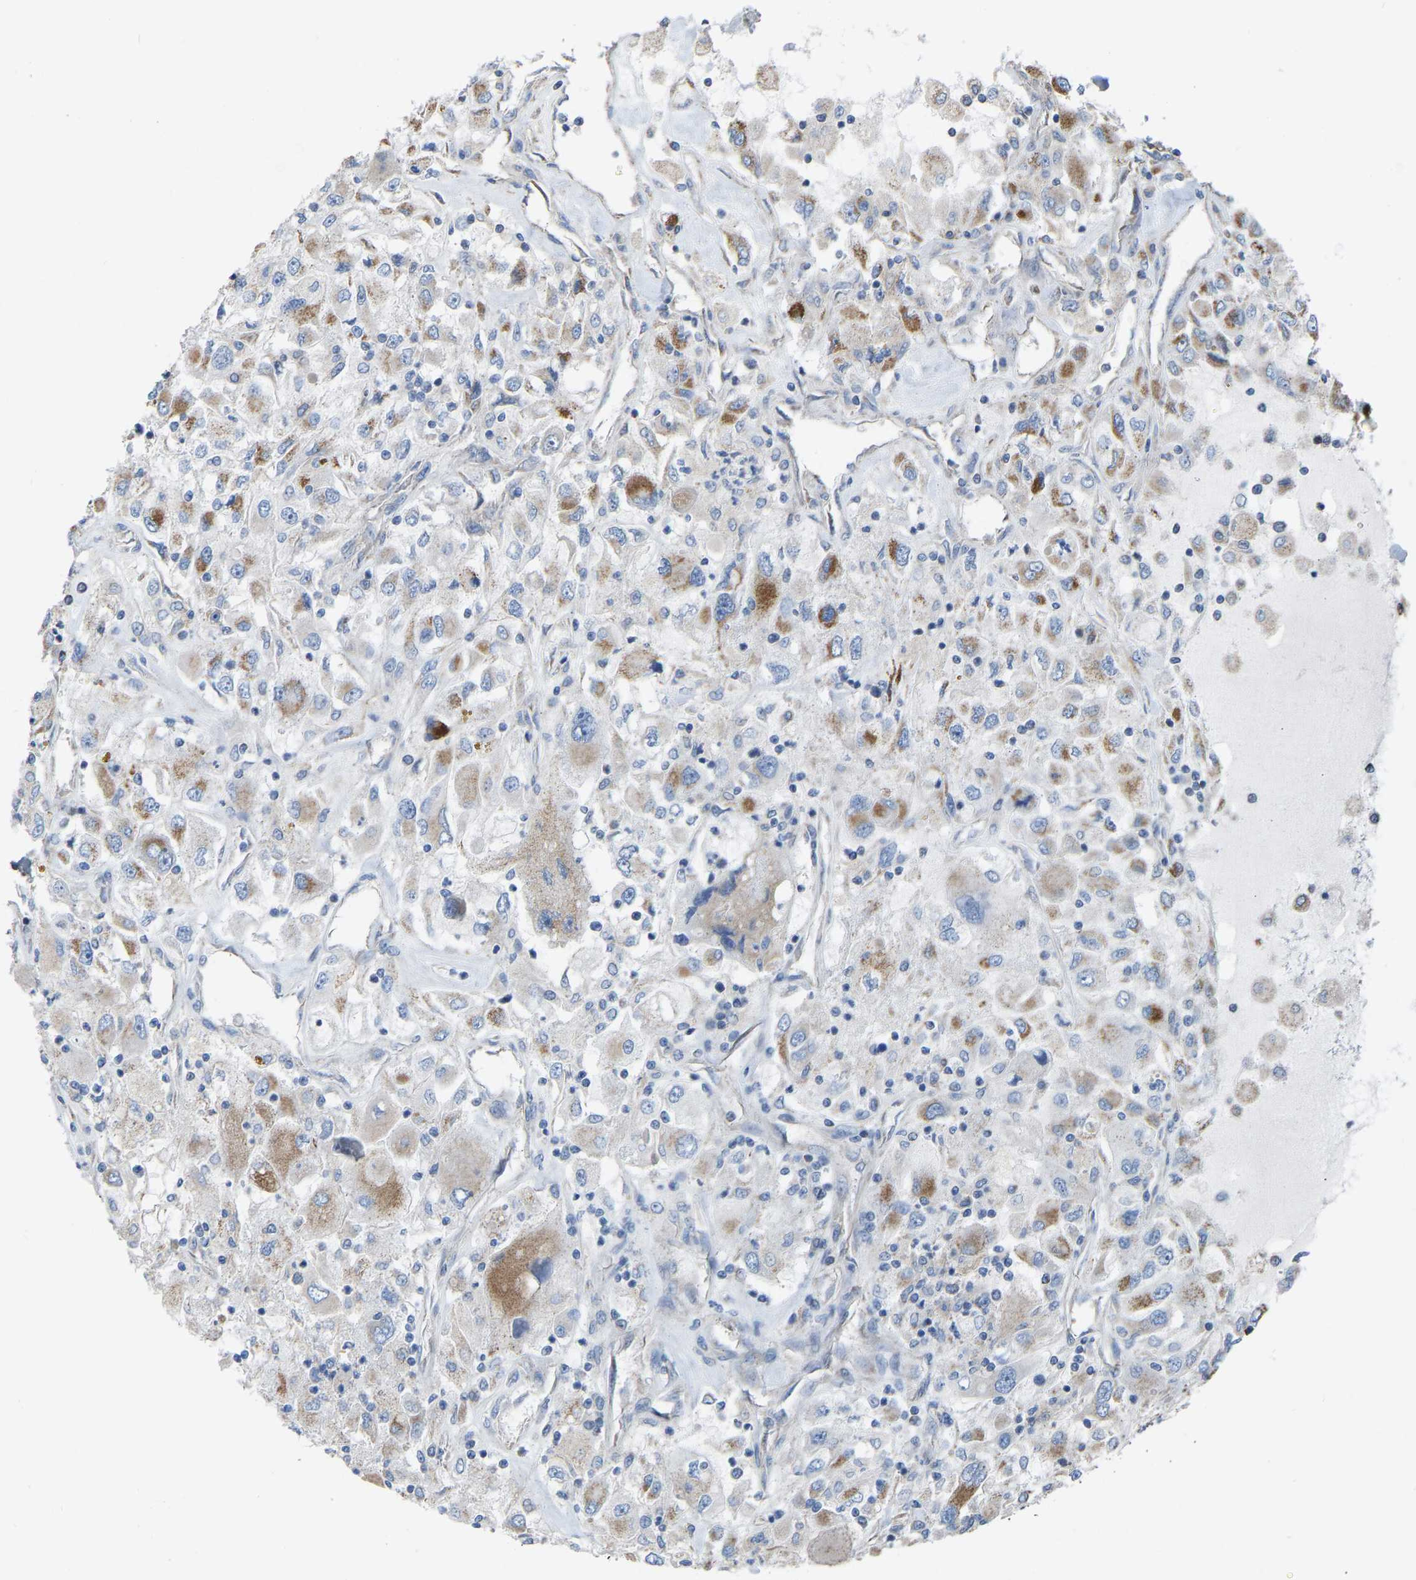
{"staining": {"intensity": "moderate", "quantity": "<25%", "location": "cytoplasmic/membranous"}, "tissue": "renal cancer", "cell_type": "Tumor cells", "image_type": "cancer", "snomed": [{"axis": "morphology", "description": "Adenocarcinoma, NOS"}, {"axis": "topography", "description": "Kidney"}], "caption": "IHC histopathology image of adenocarcinoma (renal) stained for a protein (brown), which displays low levels of moderate cytoplasmic/membranous expression in about <25% of tumor cells.", "gene": "BCL10", "patient": {"sex": "female", "age": 52}}